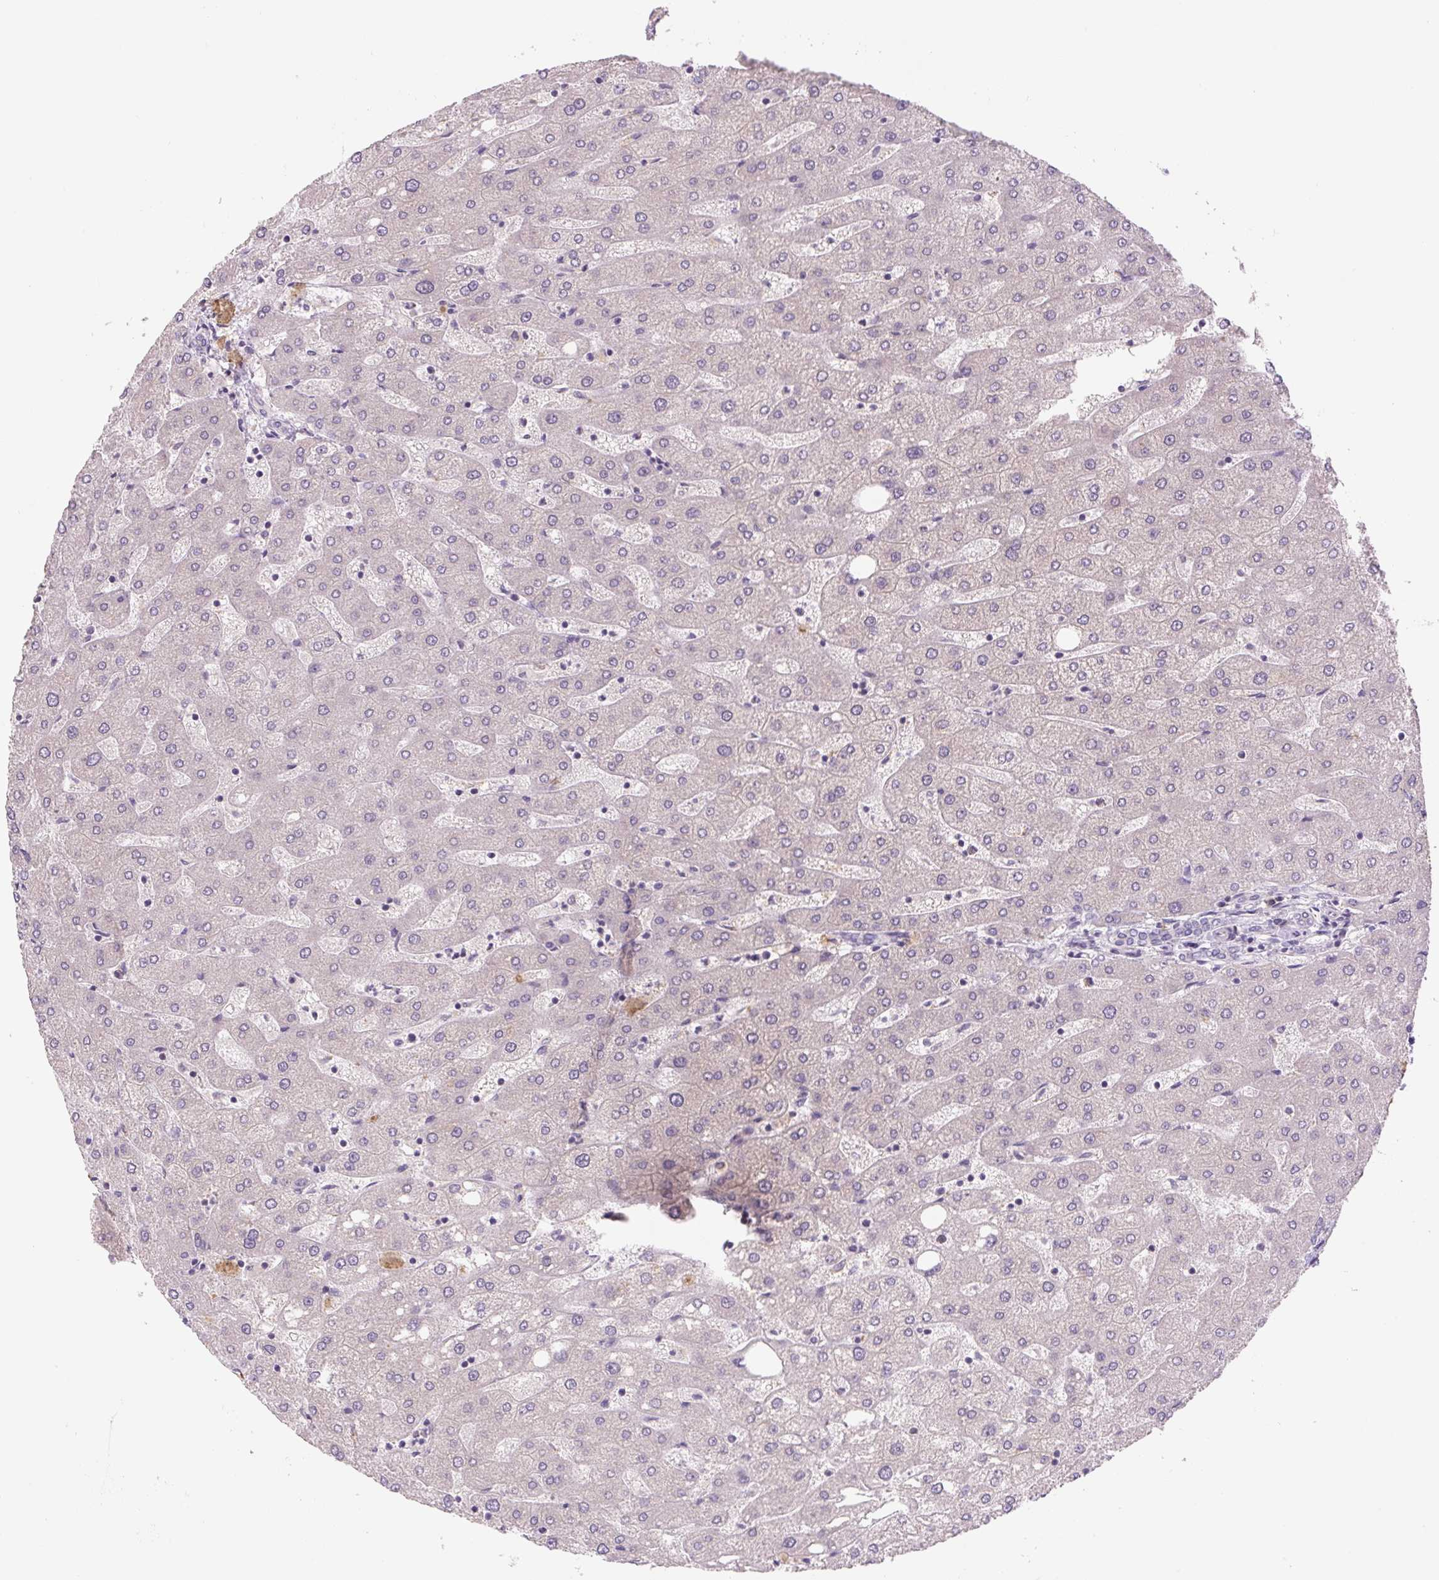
{"staining": {"intensity": "negative", "quantity": "none", "location": "none"}, "tissue": "liver", "cell_type": "Cholangiocytes", "image_type": "normal", "snomed": [{"axis": "morphology", "description": "Normal tissue, NOS"}, {"axis": "topography", "description": "Liver"}], "caption": "DAB immunohistochemical staining of unremarkable liver reveals no significant expression in cholangiocytes.", "gene": "TMEM100", "patient": {"sex": "male", "age": 67}}